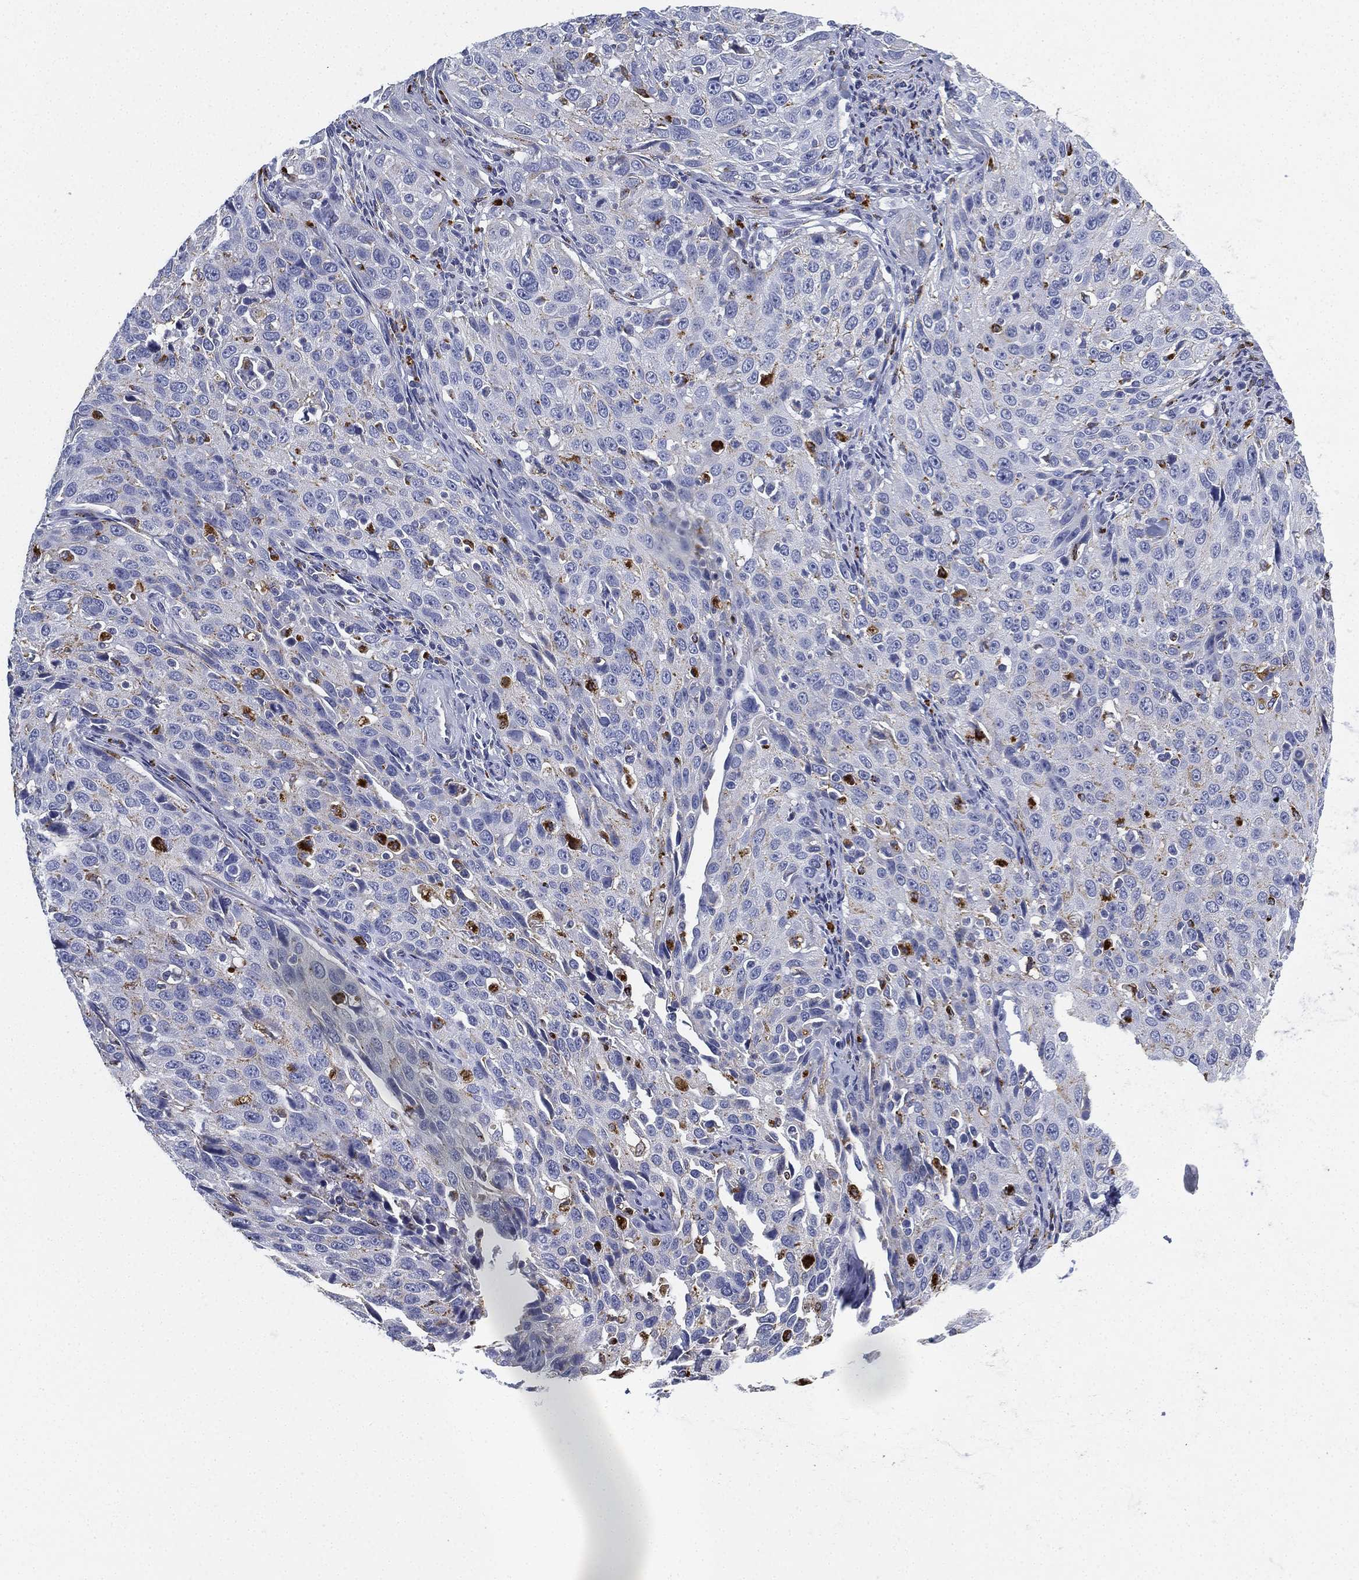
{"staining": {"intensity": "negative", "quantity": "none", "location": "none"}, "tissue": "cervical cancer", "cell_type": "Tumor cells", "image_type": "cancer", "snomed": [{"axis": "morphology", "description": "Squamous cell carcinoma, NOS"}, {"axis": "topography", "description": "Cervix"}], "caption": "The immunohistochemistry (IHC) photomicrograph has no significant positivity in tumor cells of cervical cancer (squamous cell carcinoma) tissue.", "gene": "NPC2", "patient": {"sex": "female", "age": 26}}